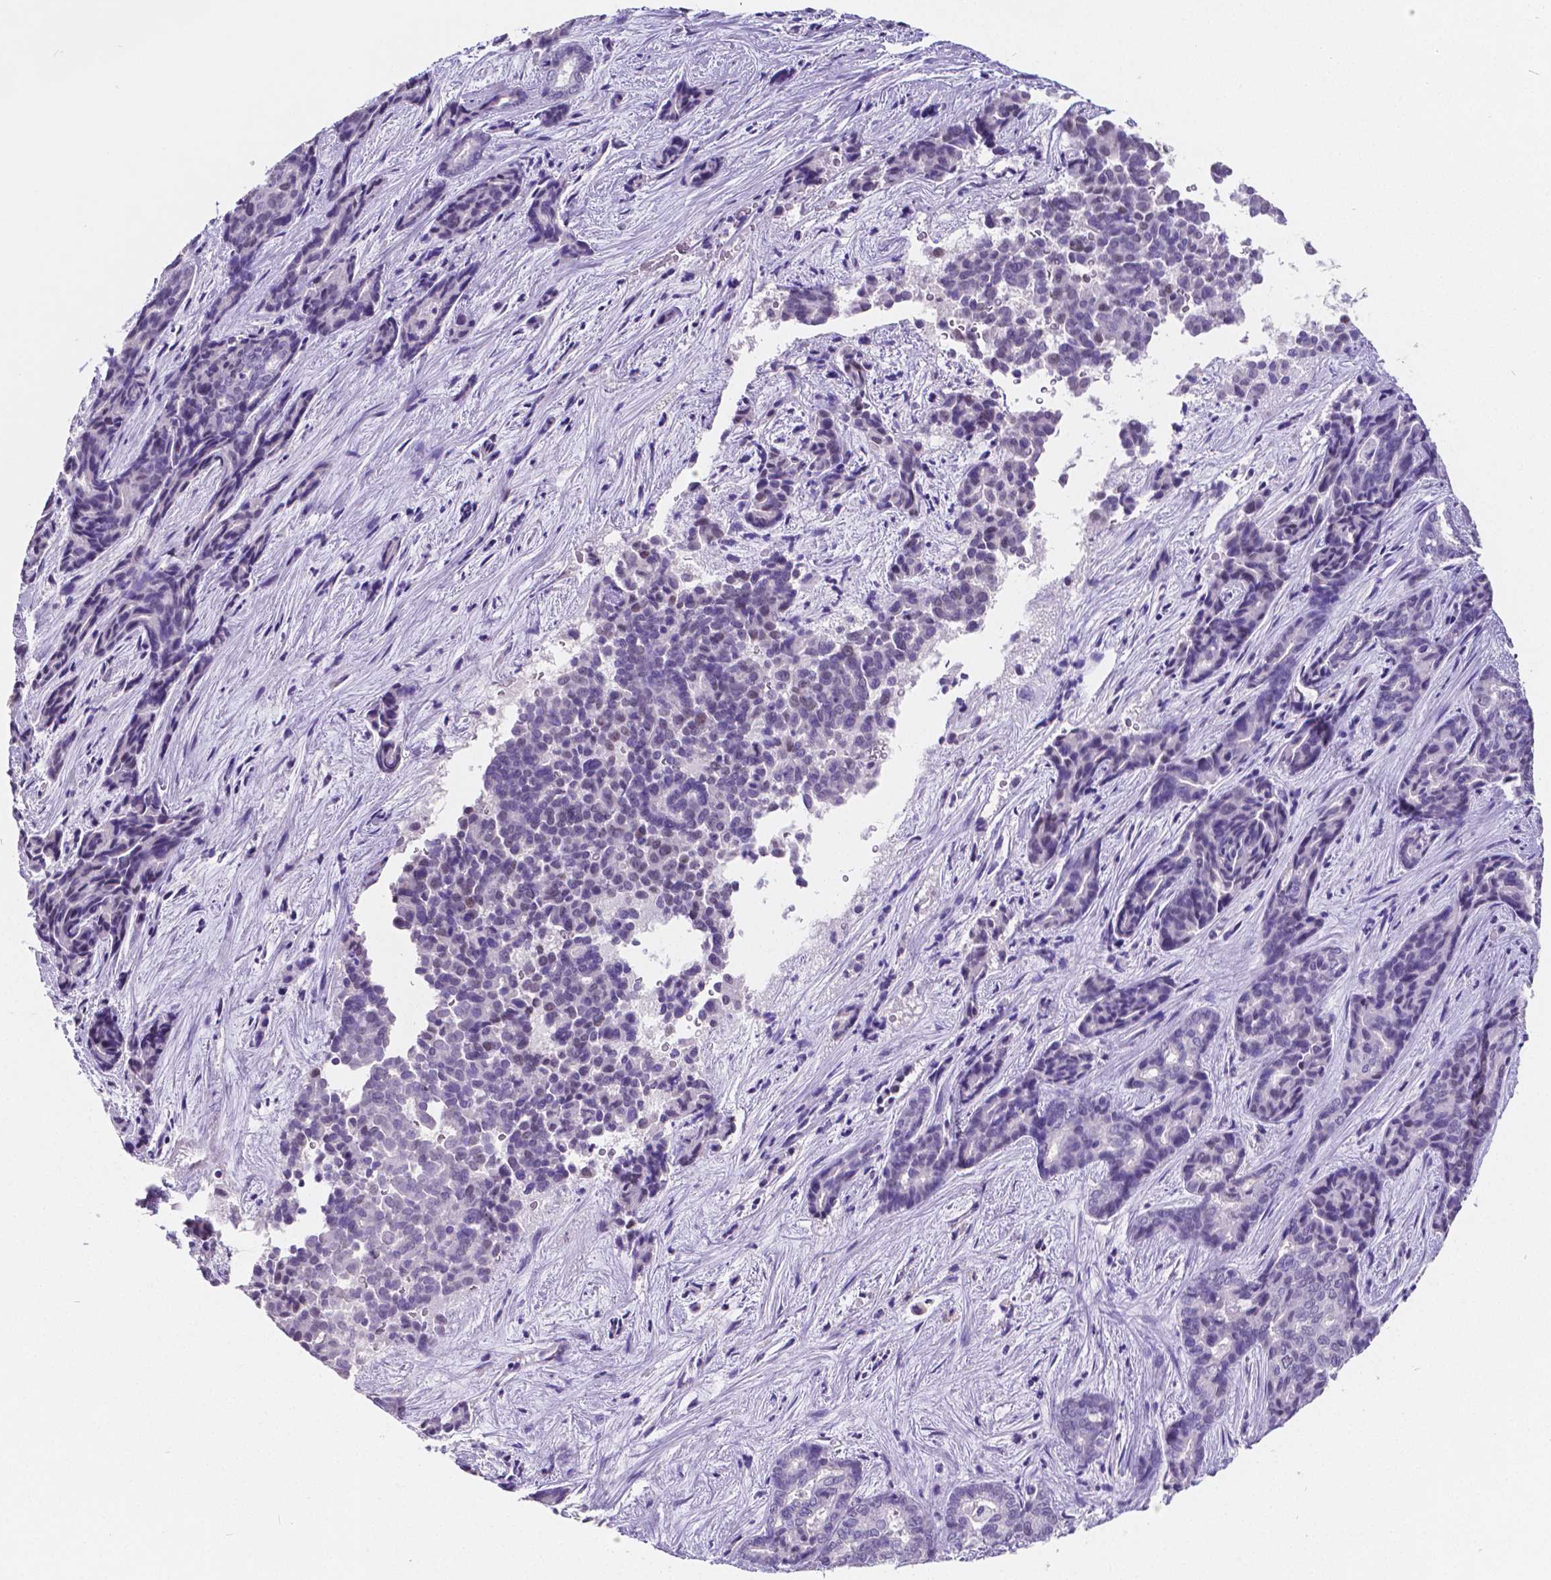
{"staining": {"intensity": "negative", "quantity": "none", "location": "none"}, "tissue": "liver cancer", "cell_type": "Tumor cells", "image_type": "cancer", "snomed": [{"axis": "morphology", "description": "Cholangiocarcinoma"}, {"axis": "topography", "description": "Liver"}], "caption": "Tumor cells show no significant protein expression in liver cancer (cholangiocarcinoma).", "gene": "SATB2", "patient": {"sex": "female", "age": 64}}